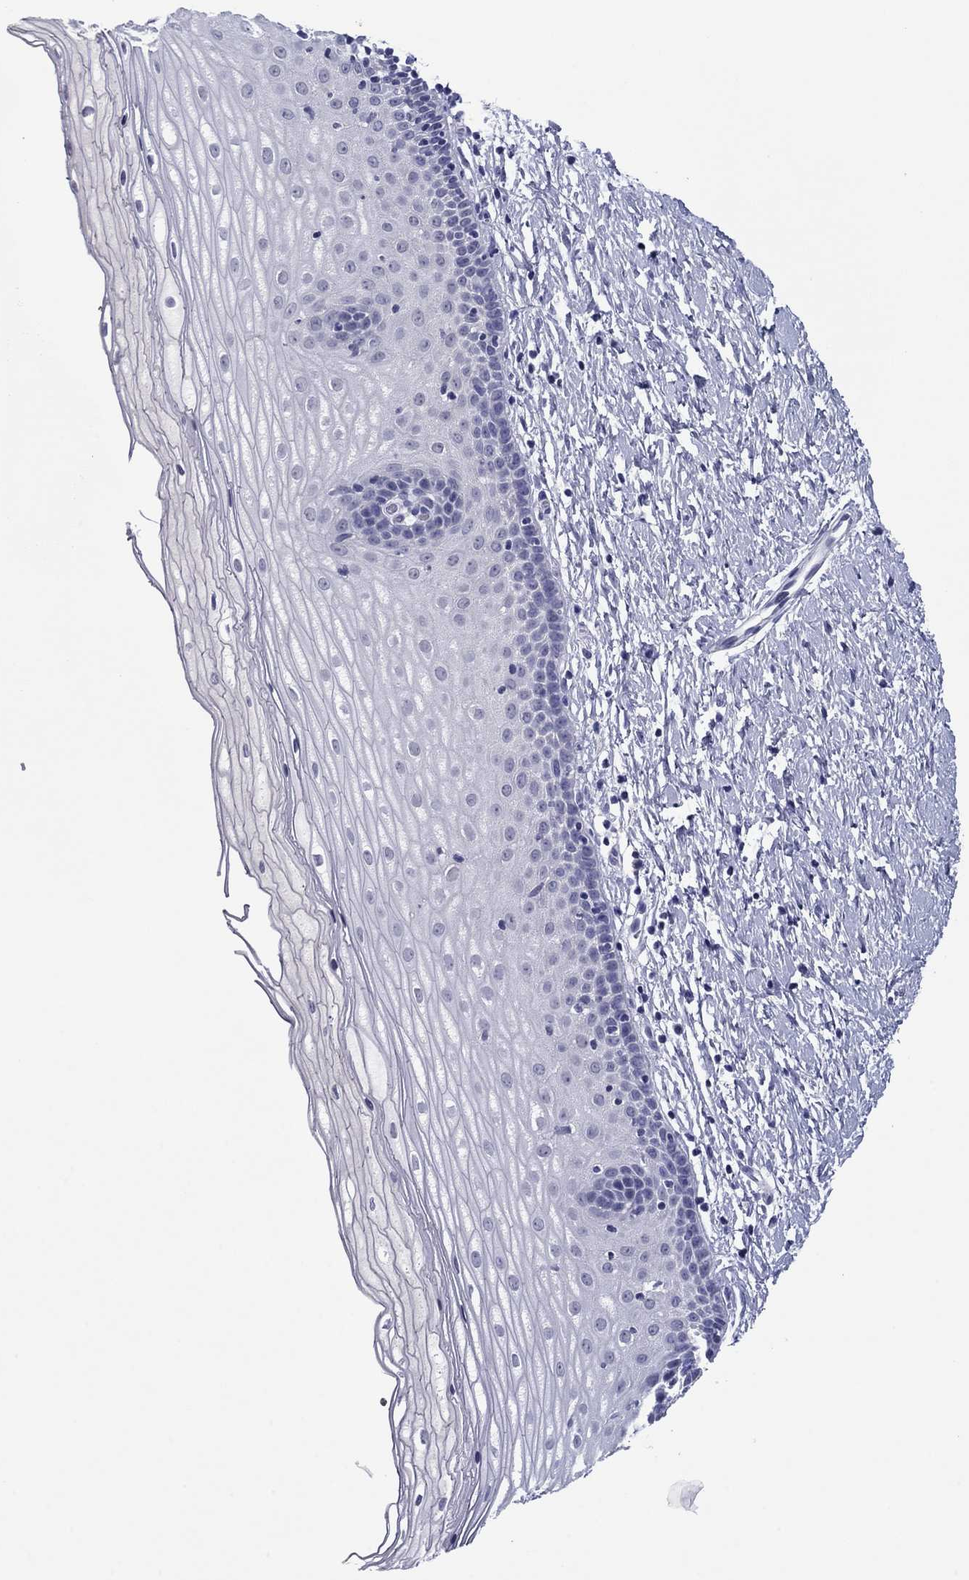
{"staining": {"intensity": "negative", "quantity": "none", "location": "none"}, "tissue": "cervix", "cell_type": "Squamous epithelial cells", "image_type": "normal", "snomed": [{"axis": "morphology", "description": "Normal tissue, NOS"}, {"axis": "topography", "description": "Cervix"}], "caption": "Immunohistochemistry of normal human cervix demonstrates no staining in squamous epithelial cells. Brightfield microscopy of immunohistochemistry stained with DAB (brown) and hematoxylin (blue), captured at high magnification.", "gene": "TCFL5", "patient": {"sex": "female", "age": 37}}